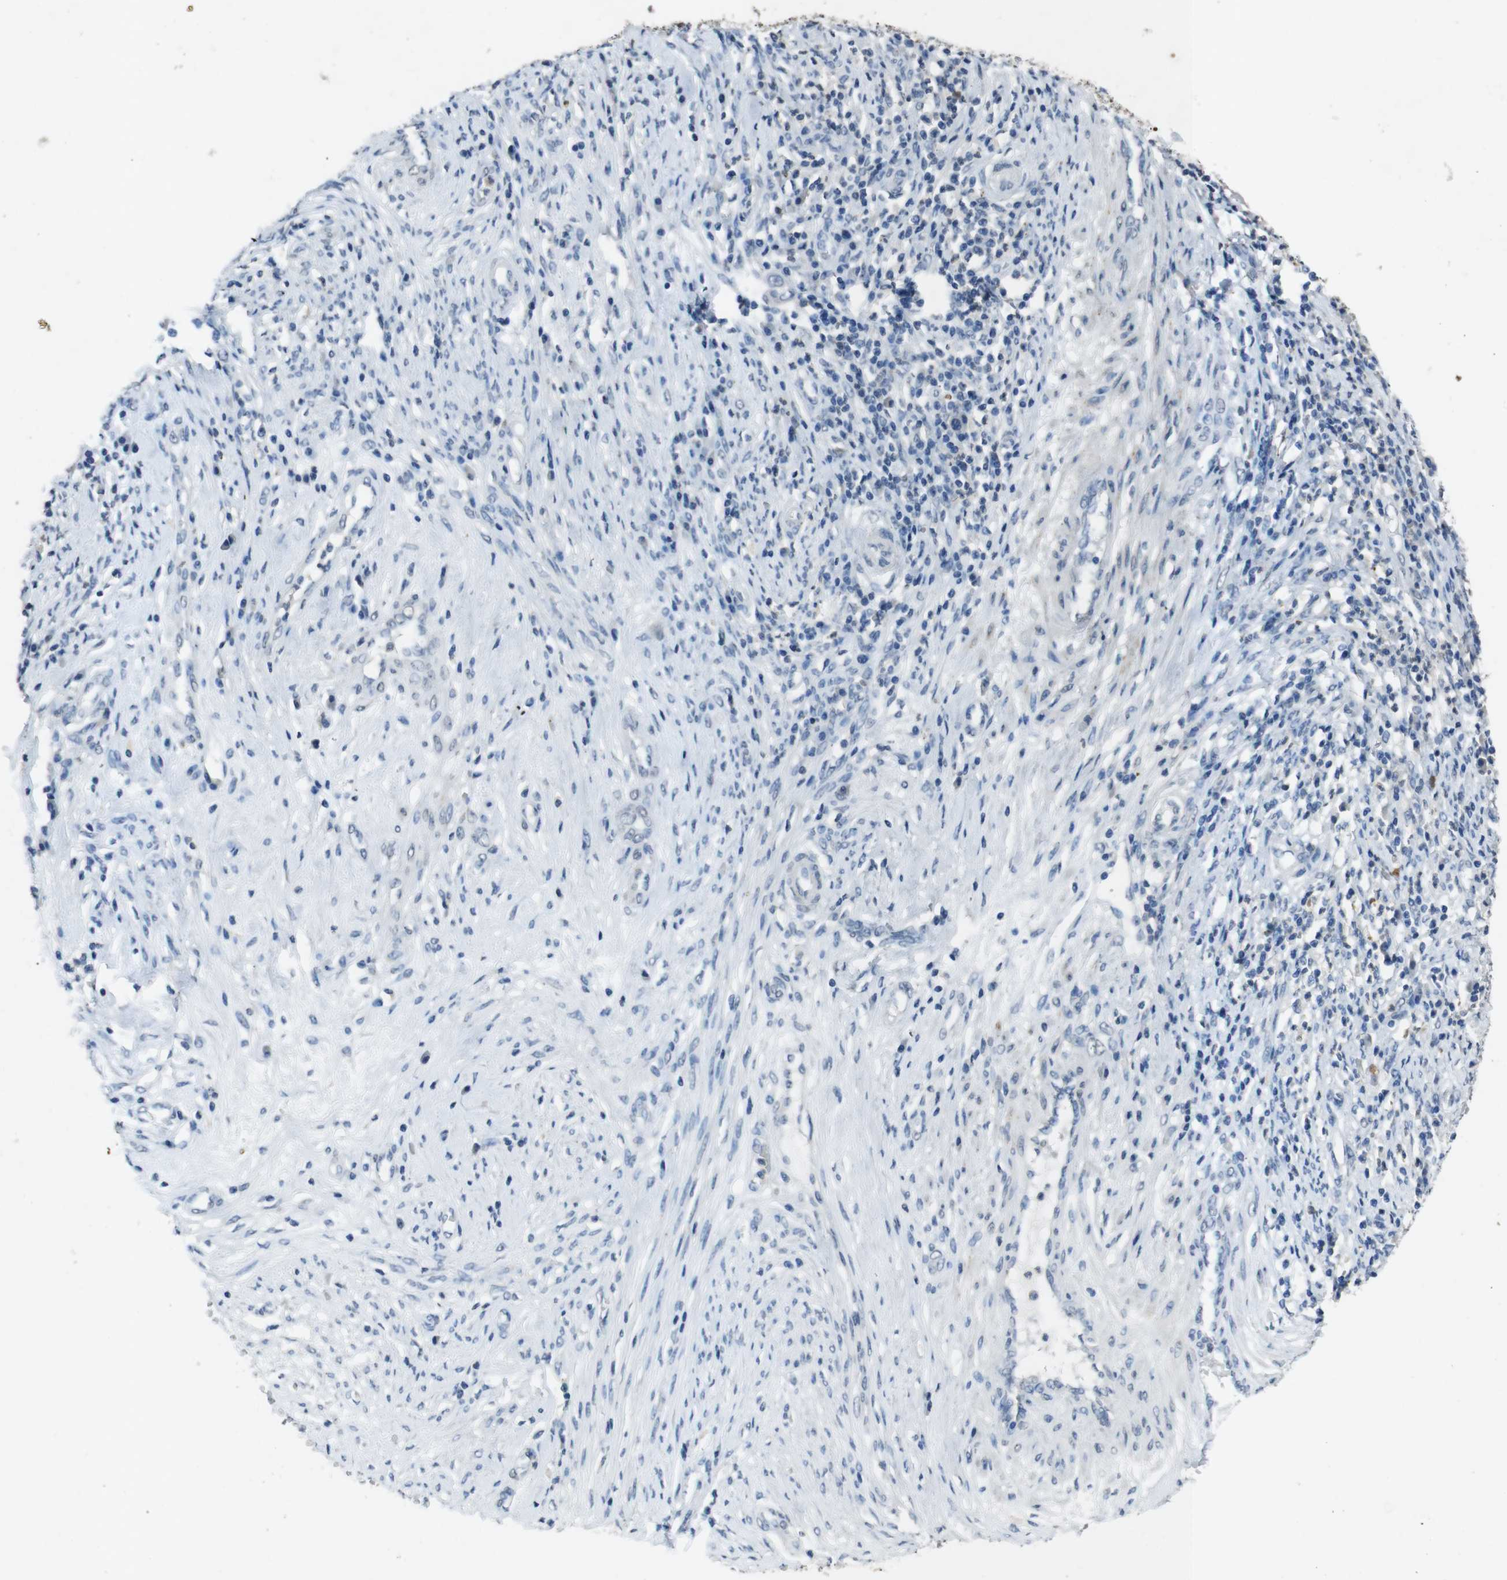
{"staining": {"intensity": "negative", "quantity": "none", "location": "none"}, "tissue": "cervical cancer", "cell_type": "Tumor cells", "image_type": "cancer", "snomed": [{"axis": "morphology", "description": "Normal tissue, NOS"}, {"axis": "morphology", "description": "Squamous cell carcinoma, NOS"}, {"axis": "topography", "description": "Cervix"}], "caption": "Tumor cells show no significant protein expression in cervical cancer (squamous cell carcinoma).", "gene": "STBD1", "patient": {"sex": "female", "age": 39}}